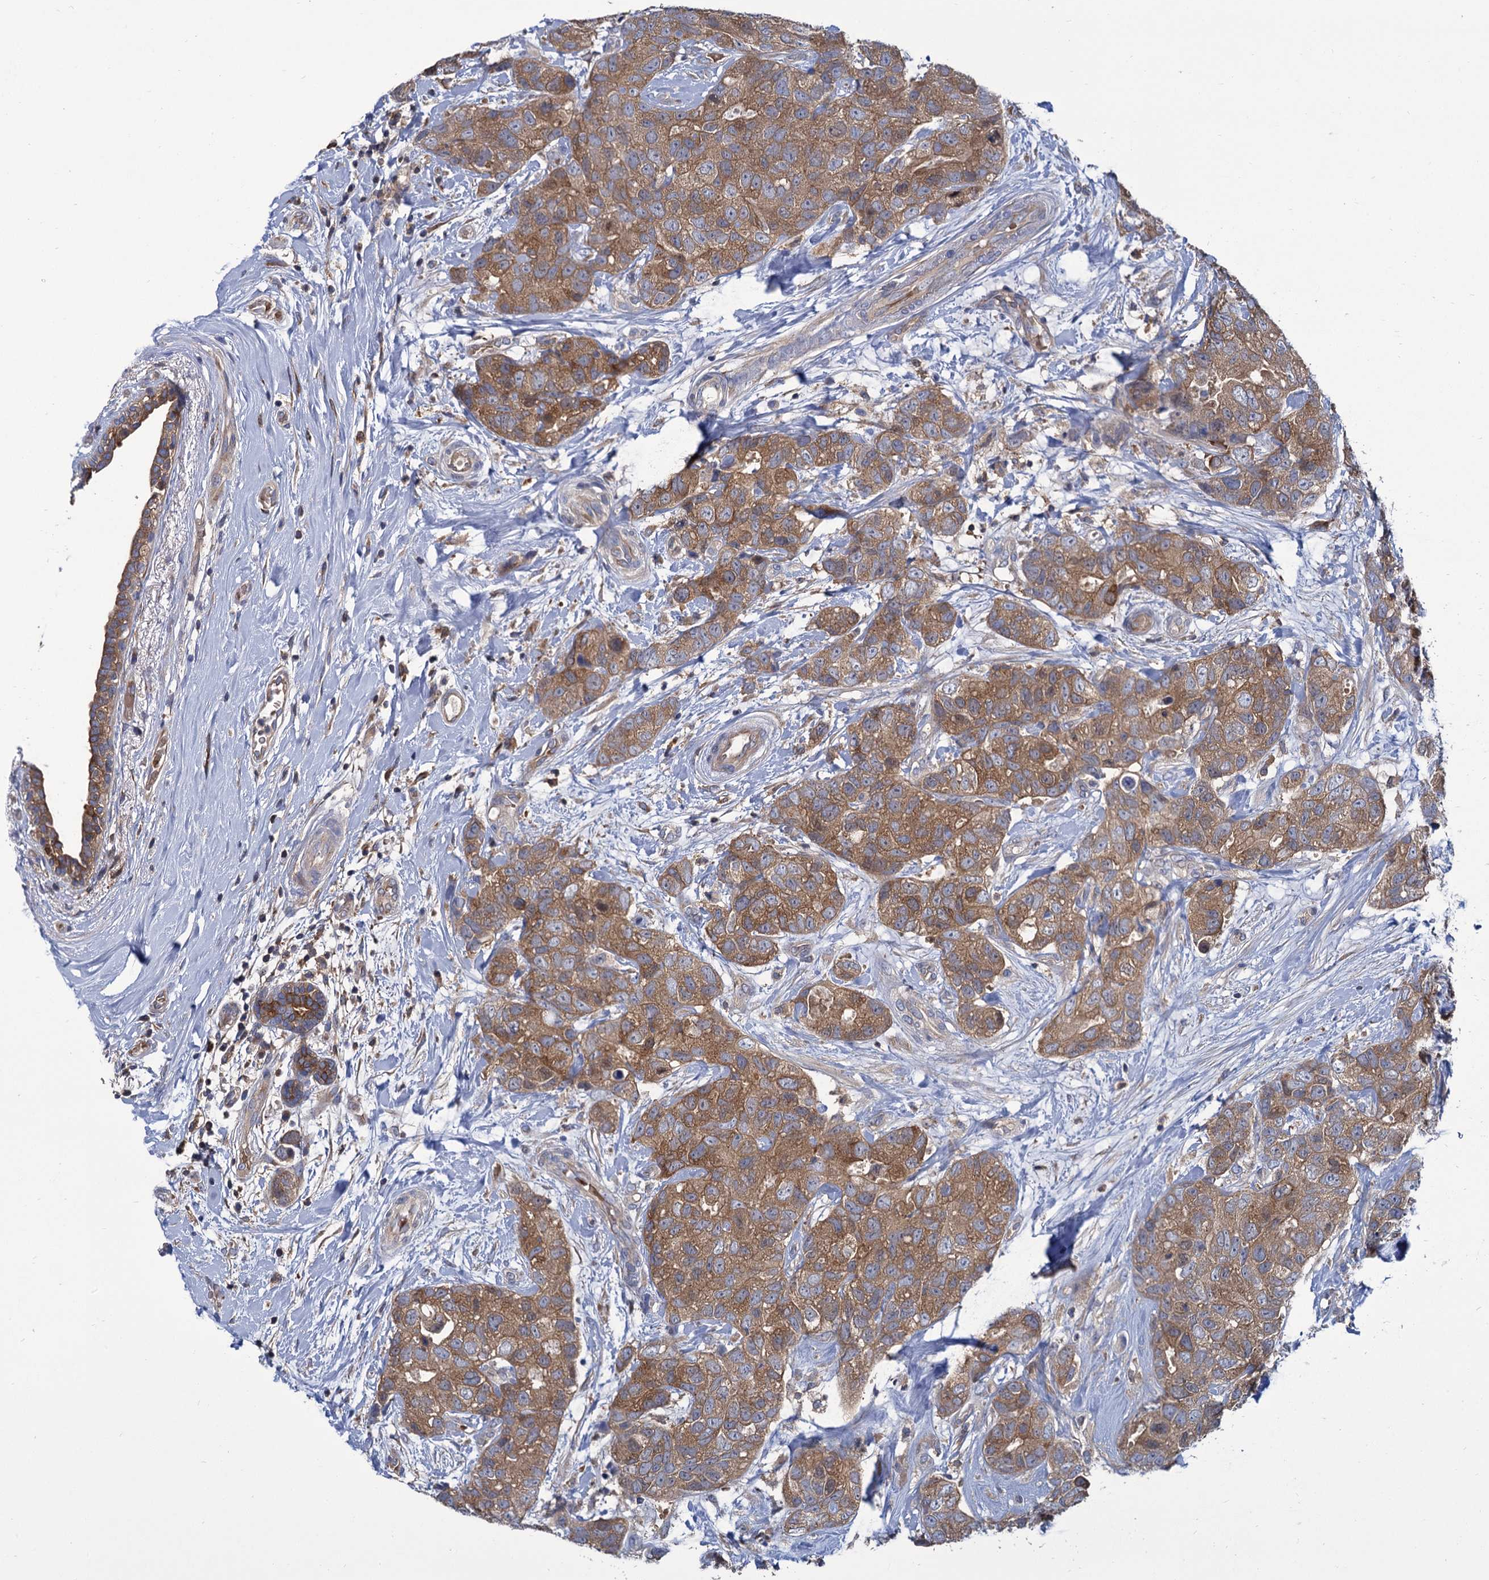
{"staining": {"intensity": "moderate", "quantity": ">75%", "location": "cytoplasmic/membranous"}, "tissue": "breast cancer", "cell_type": "Tumor cells", "image_type": "cancer", "snomed": [{"axis": "morphology", "description": "Duct carcinoma"}, {"axis": "topography", "description": "Breast"}], "caption": "Immunohistochemistry of human breast cancer displays medium levels of moderate cytoplasmic/membranous positivity in about >75% of tumor cells.", "gene": "GCLC", "patient": {"sex": "female", "age": 62}}